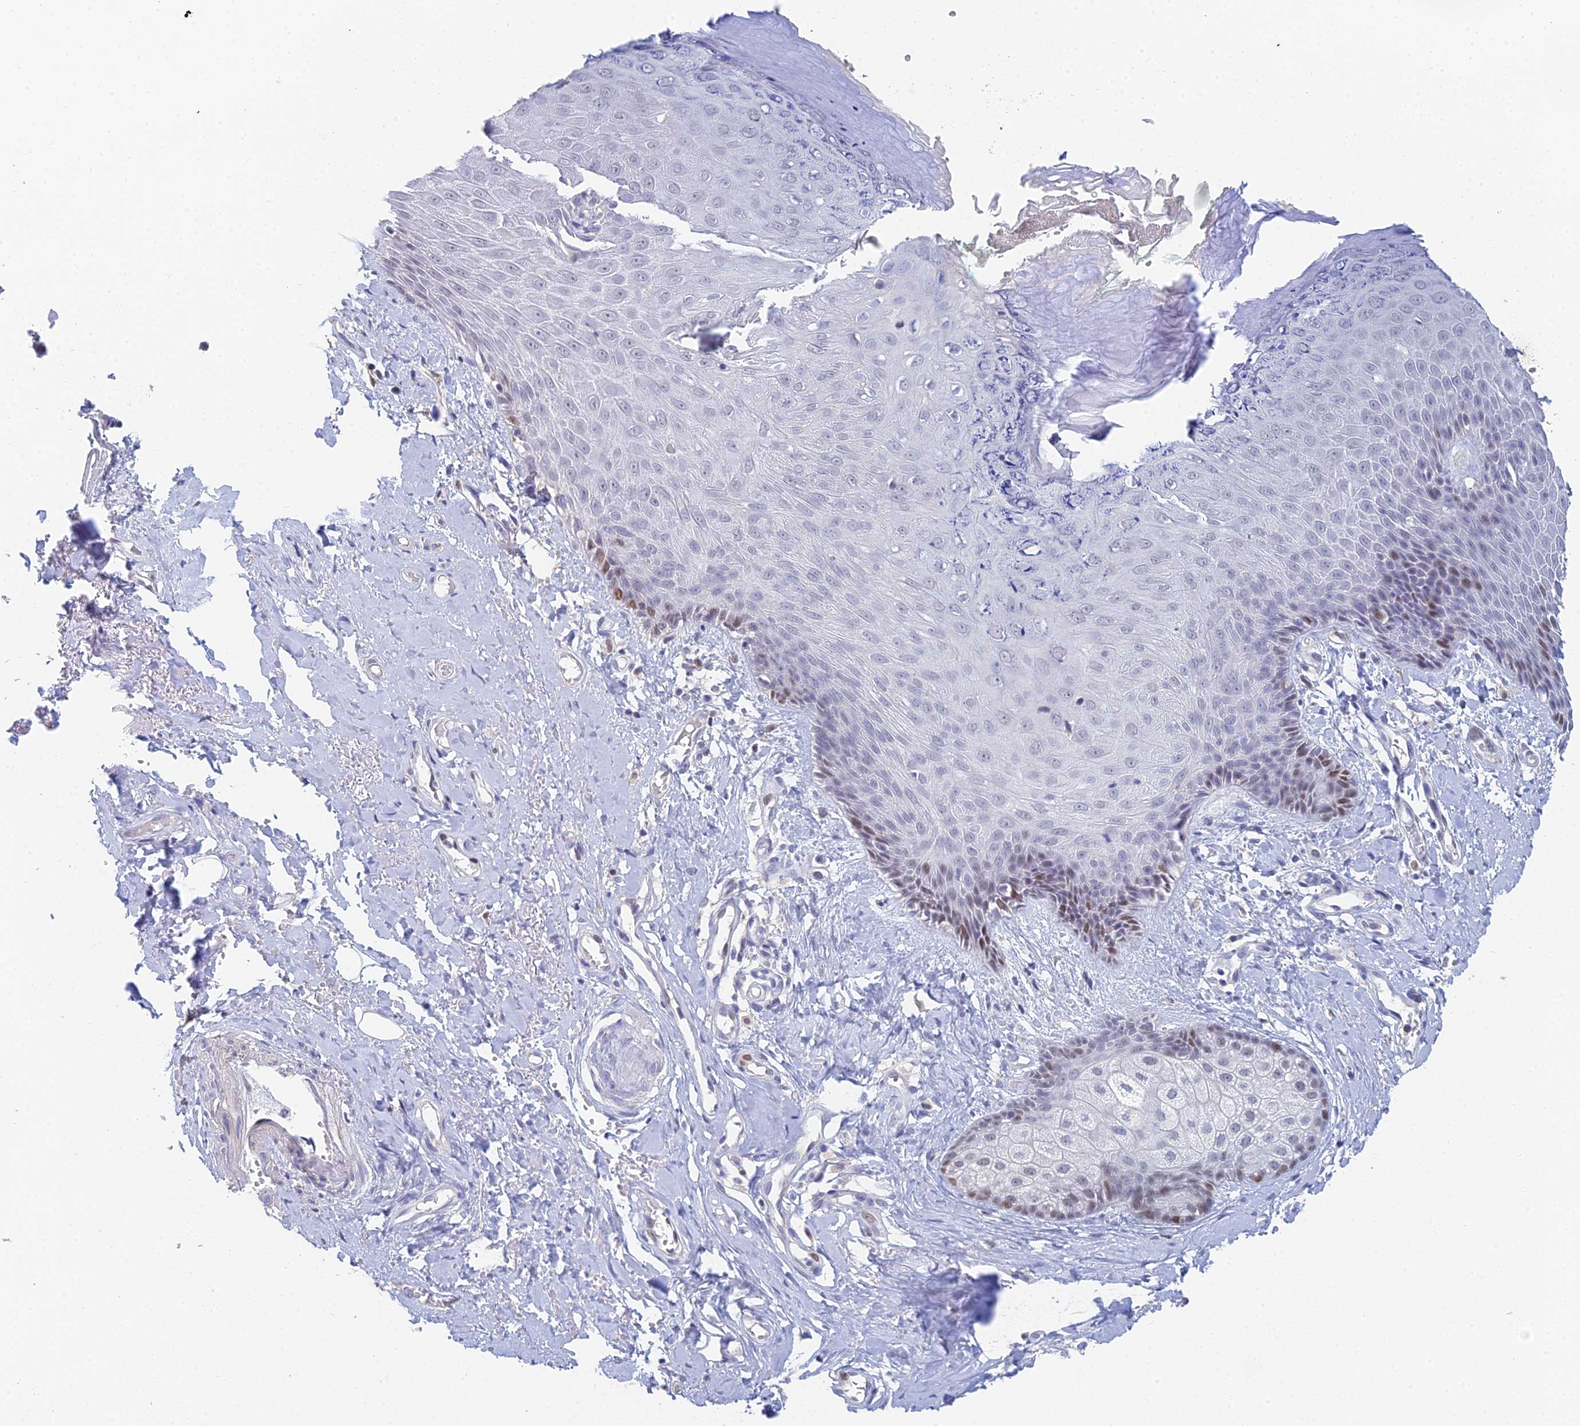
{"staining": {"intensity": "strong", "quantity": "25%-75%", "location": "nuclear"}, "tissue": "skin", "cell_type": "Epidermal cells", "image_type": "normal", "snomed": [{"axis": "morphology", "description": "Normal tissue, NOS"}, {"axis": "topography", "description": "Anal"}], "caption": "Protein expression analysis of normal human skin reveals strong nuclear positivity in about 25%-75% of epidermal cells.", "gene": "MCM2", "patient": {"sex": "male", "age": 78}}